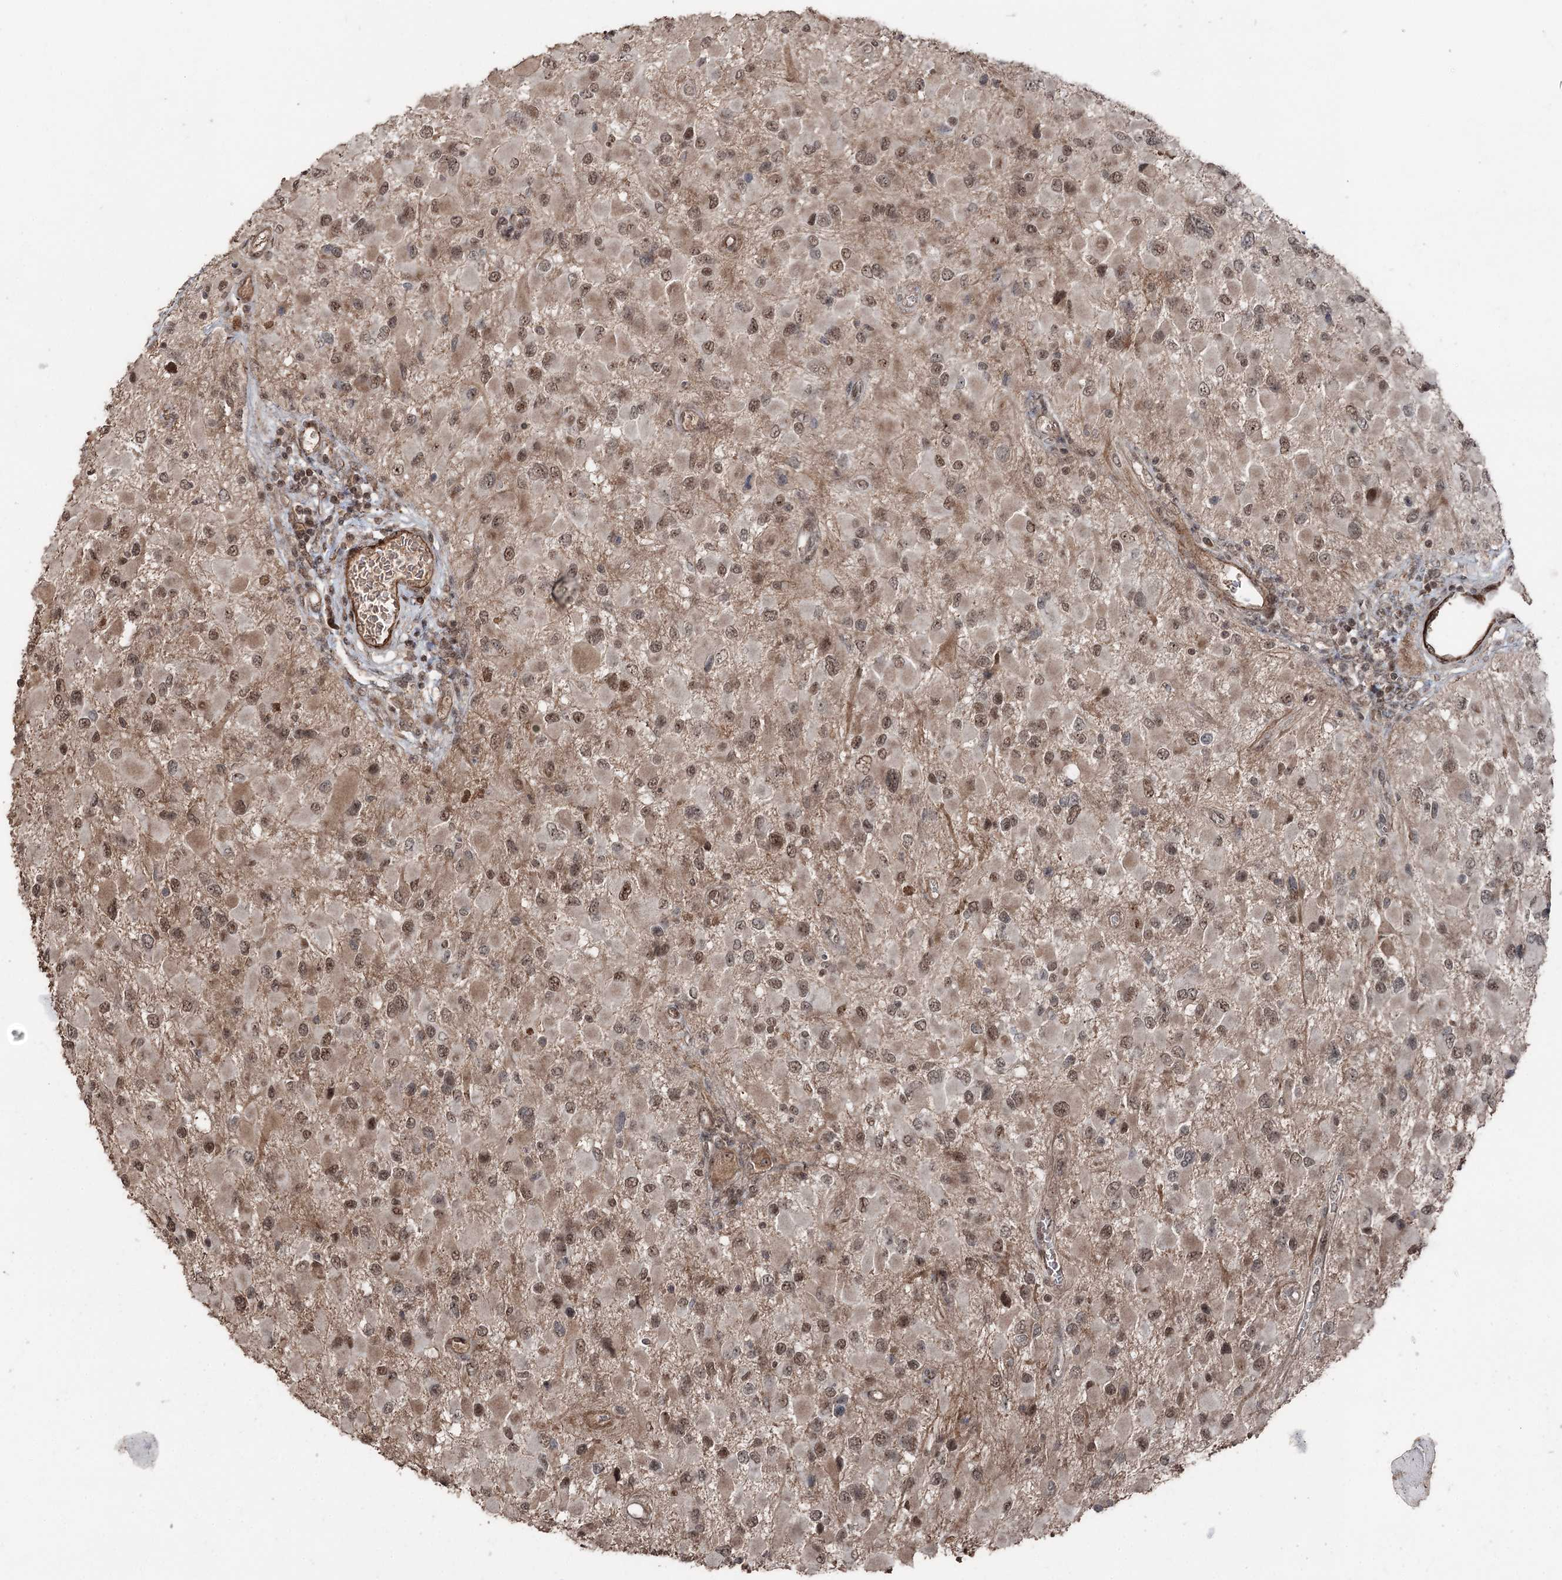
{"staining": {"intensity": "moderate", "quantity": ">75%", "location": "nuclear"}, "tissue": "glioma", "cell_type": "Tumor cells", "image_type": "cancer", "snomed": [{"axis": "morphology", "description": "Glioma, malignant, High grade"}, {"axis": "topography", "description": "Brain"}], "caption": "High-grade glioma (malignant) stained with a protein marker demonstrates moderate staining in tumor cells.", "gene": "CCDC82", "patient": {"sex": "male", "age": 53}}